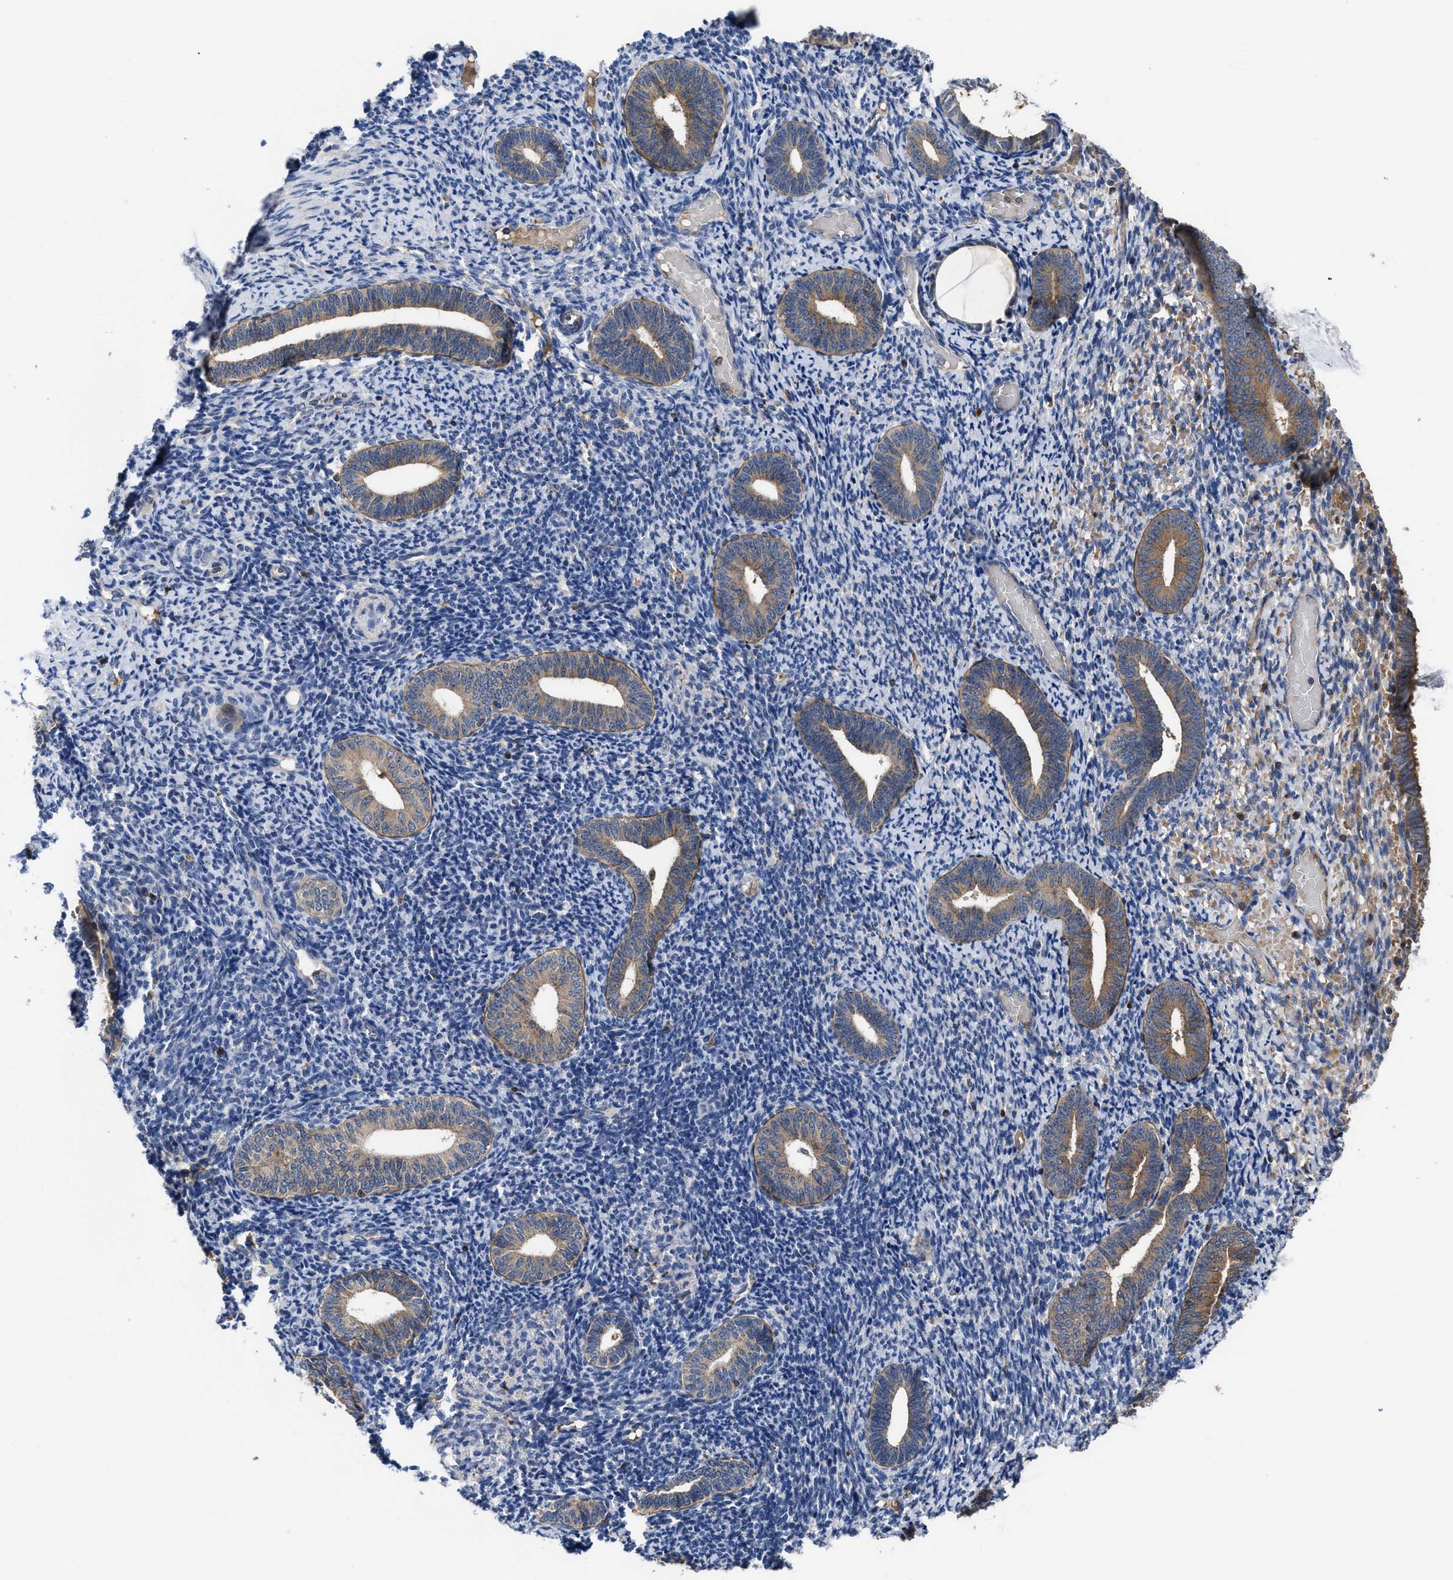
{"staining": {"intensity": "weak", "quantity": "<25%", "location": "cytoplasmic/membranous"}, "tissue": "endometrium", "cell_type": "Cells in endometrial stroma", "image_type": "normal", "snomed": [{"axis": "morphology", "description": "Normal tissue, NOS"}, {"axis": "topography", "description": "Endometrium"}], "caption": "The immunohistochemistry (IHC) photomicrograph has no significant expression in cells in endometrial stroma of endometrium. (DAB immunohistochemistry with hematoxylin counter stain).", "gene": "YBEY", "patient": {"sex": "female", "age": 66}}